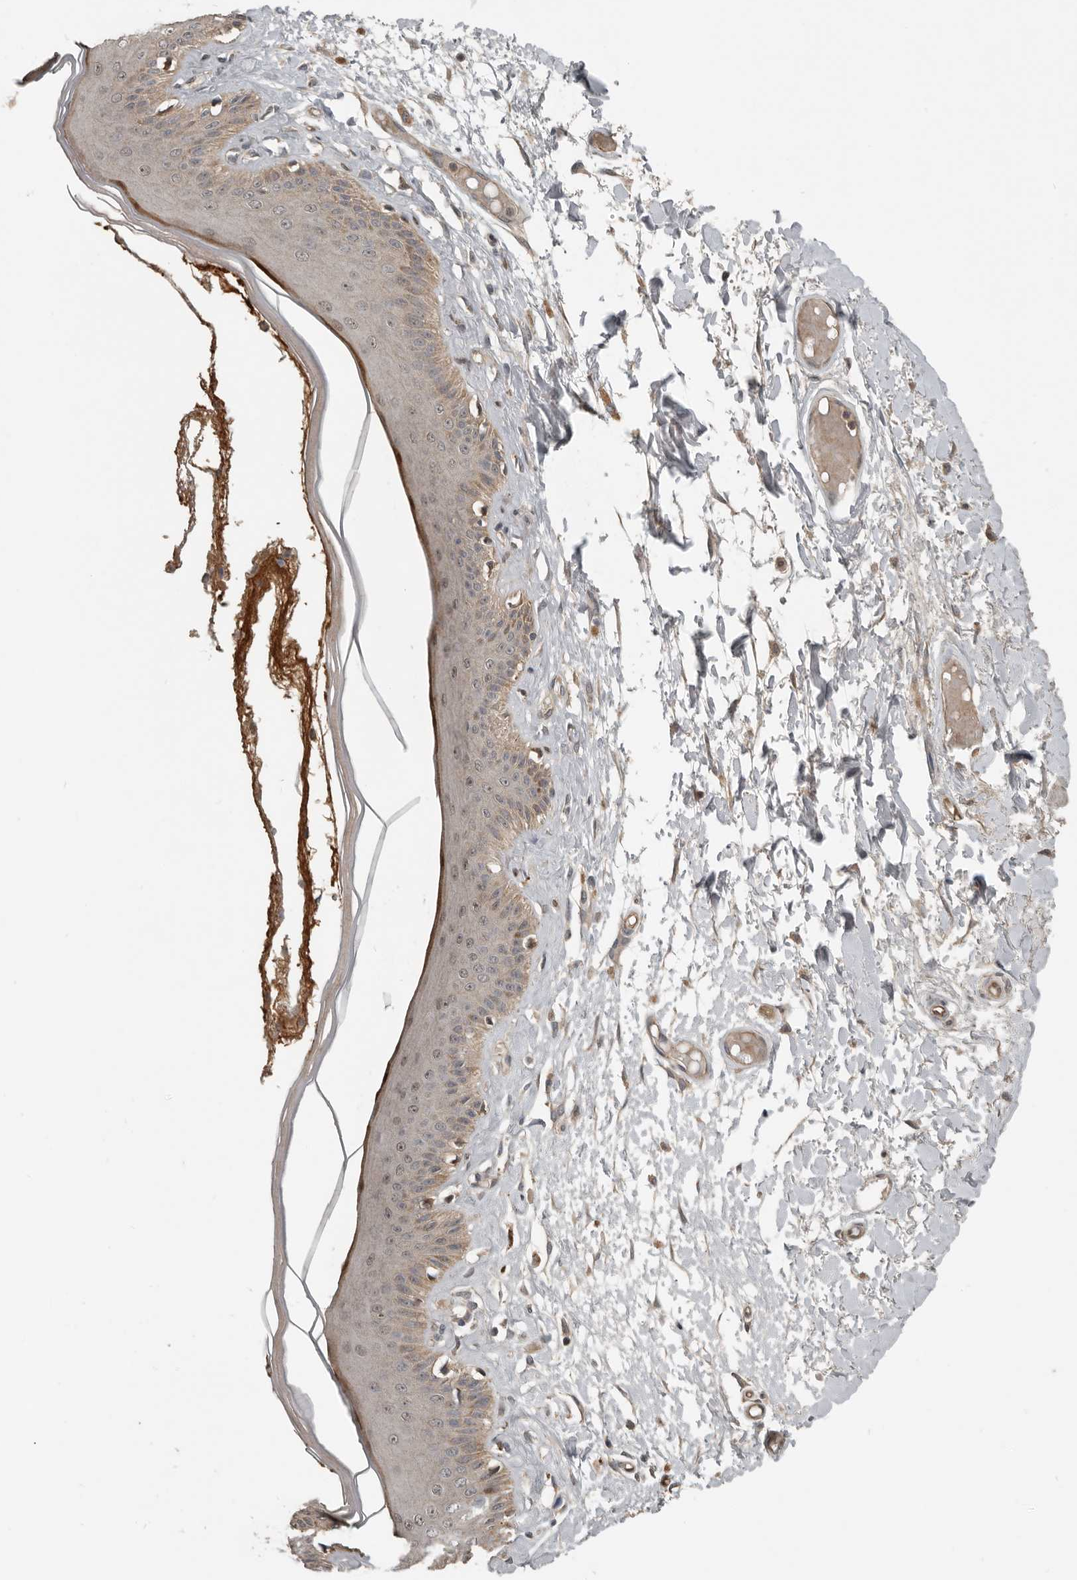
{"staining": {"intensity": "moderate", "quantity": "25%-75%", "location": "cytoplasmic/membranous,nuclear"}, "tissue": "skin", "cell_type": "Epidermal cells", "image_type": "normal", "snomed": [{"axis": "morphology", "description": "Normal tissue, NOS"}, {"axis": "topography", "description": "Vulva"}], "caption": "IHC photomicrograph of unremarkable skin stained for a protein (brown), which shows medium levels of moderate cytoplasmic/membranous,nuclear staining in about 25%-75% of epidermal cells.", "gene": "YOD1", "patient": {"sex": "female", "age": 73}}